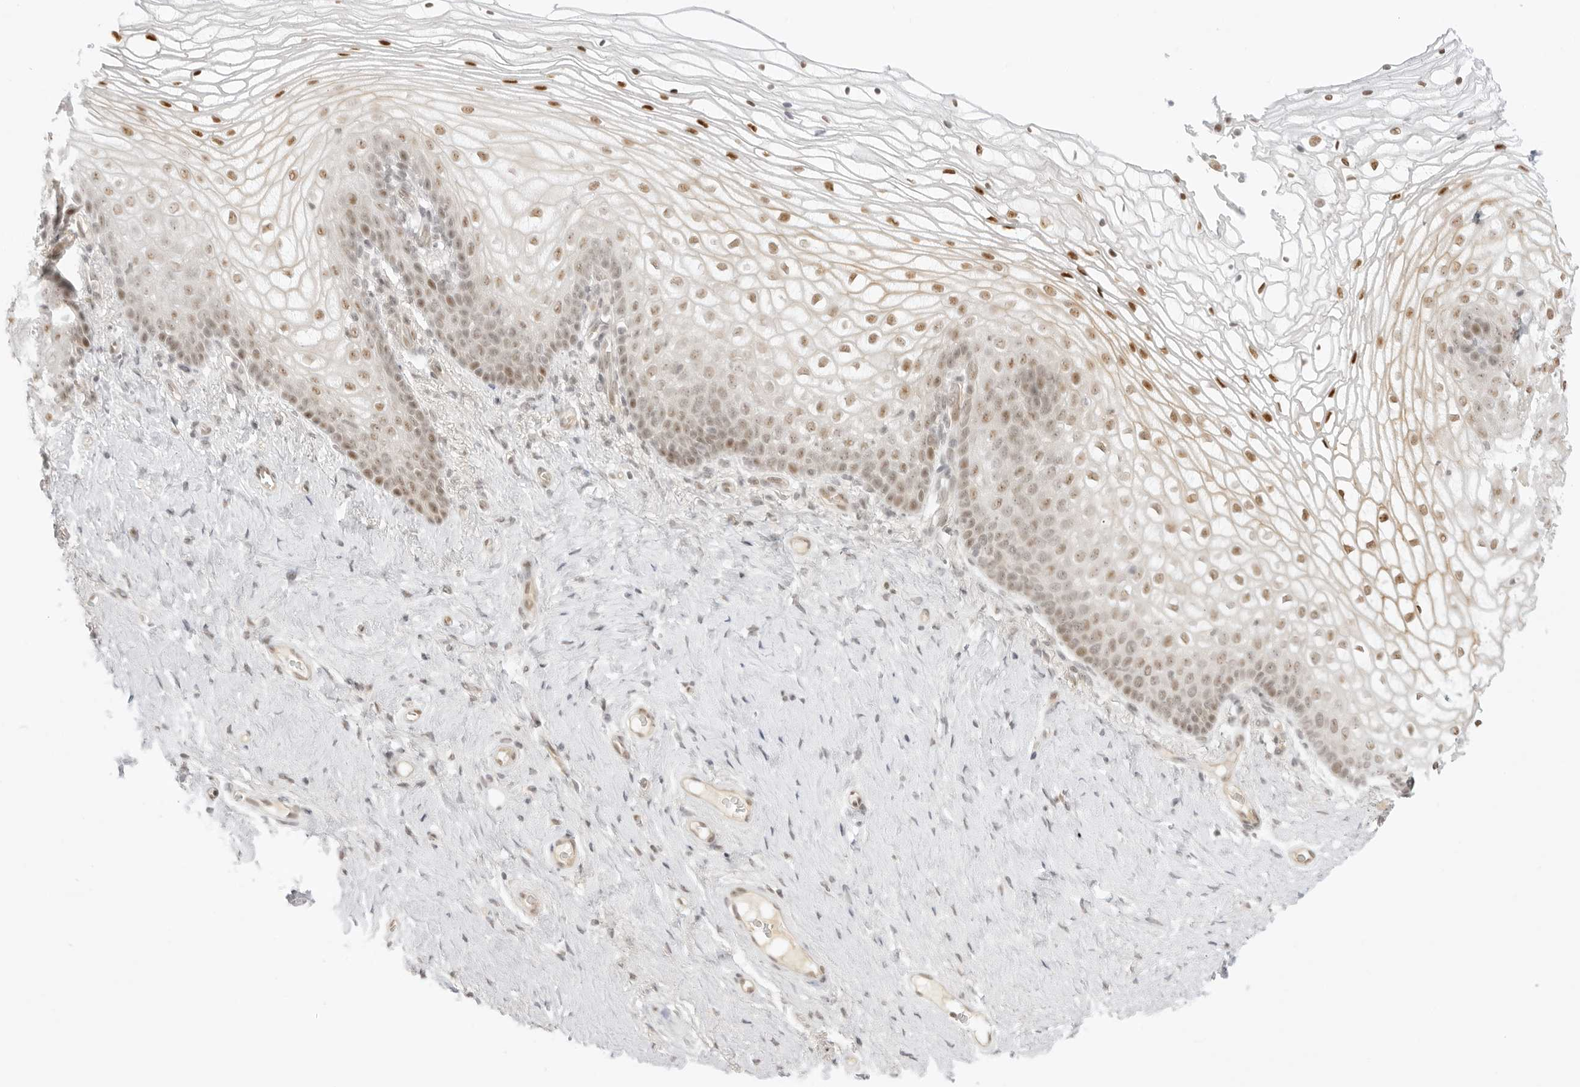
{"staining": {"intensity": "moderate", "quantity": "25%-75%", "location": "nuclear"}, "tissue": "vagina", "cell_type": "Squamous epithelial cells", "image_type": "normal", "snomed": [{"axis": "morphology", "description": "Normal tissue, NOS"}, {"axis": "topography", "description": "Vagina"}], "caption": "This micrograph displays immunohistochemistry staining of benign vagina, with medium moderate nuclear positivity in approximately 25%-75% of squamous epithelial cells.", "gene": "MED18", "patient": {"sex": "female", "age": 60}}